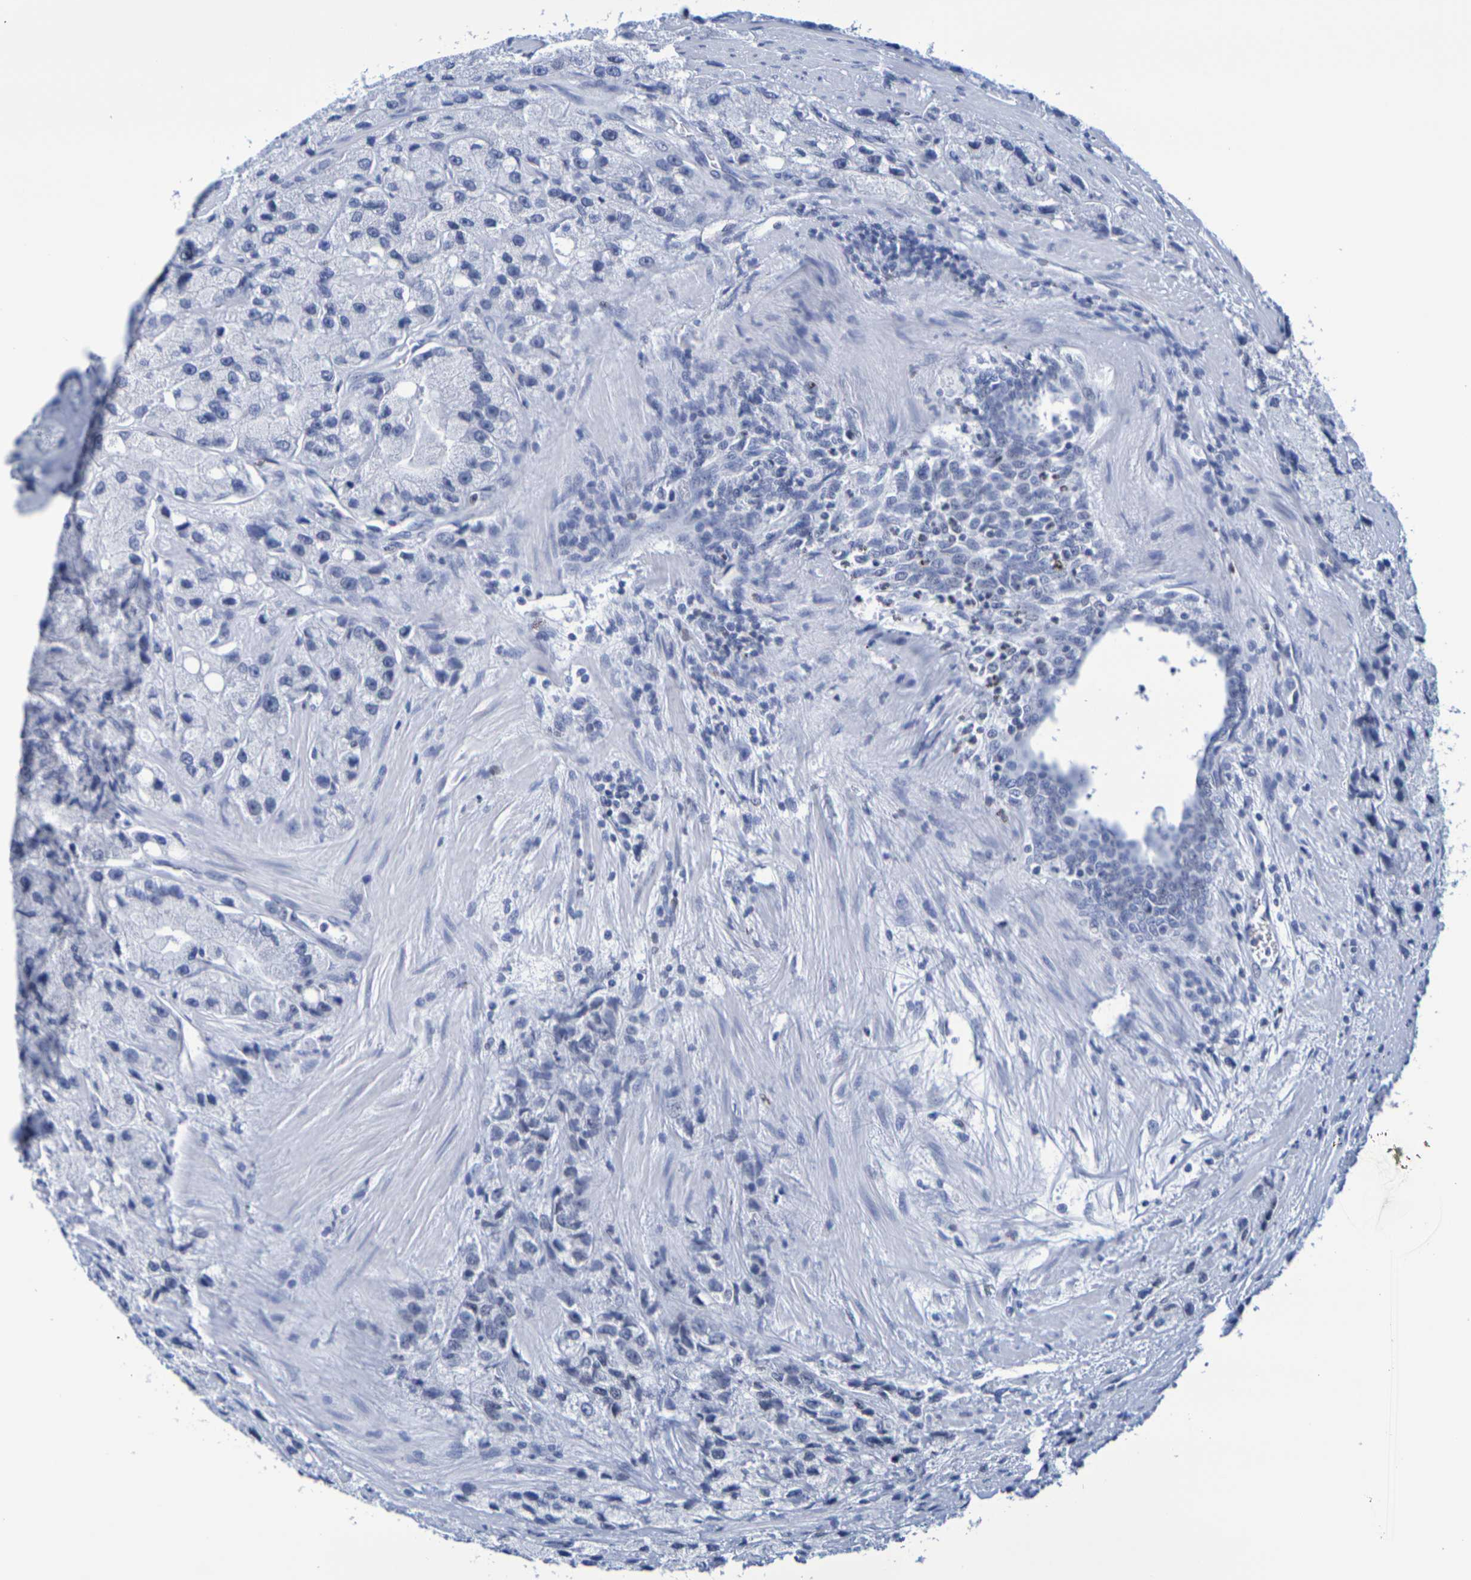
{"staining": {"intensity": "negative", "quantity": "none", "location": "none"}, "tissue": "prostate cancer", "cell_type": "Tumor cells", "image_type": "cancer", "snomed": [{"axis": "morphology", "description": "Adenocarcinoma, High grade"}, {"axis": "topography", "description": "Prostate"}], "caption": "Human prostate cancer stained for a protein using immunohistochemistry displays no staining in tumor cells.", "gene": "H1-5", "patient": {"sex": "male", "age": 58}}